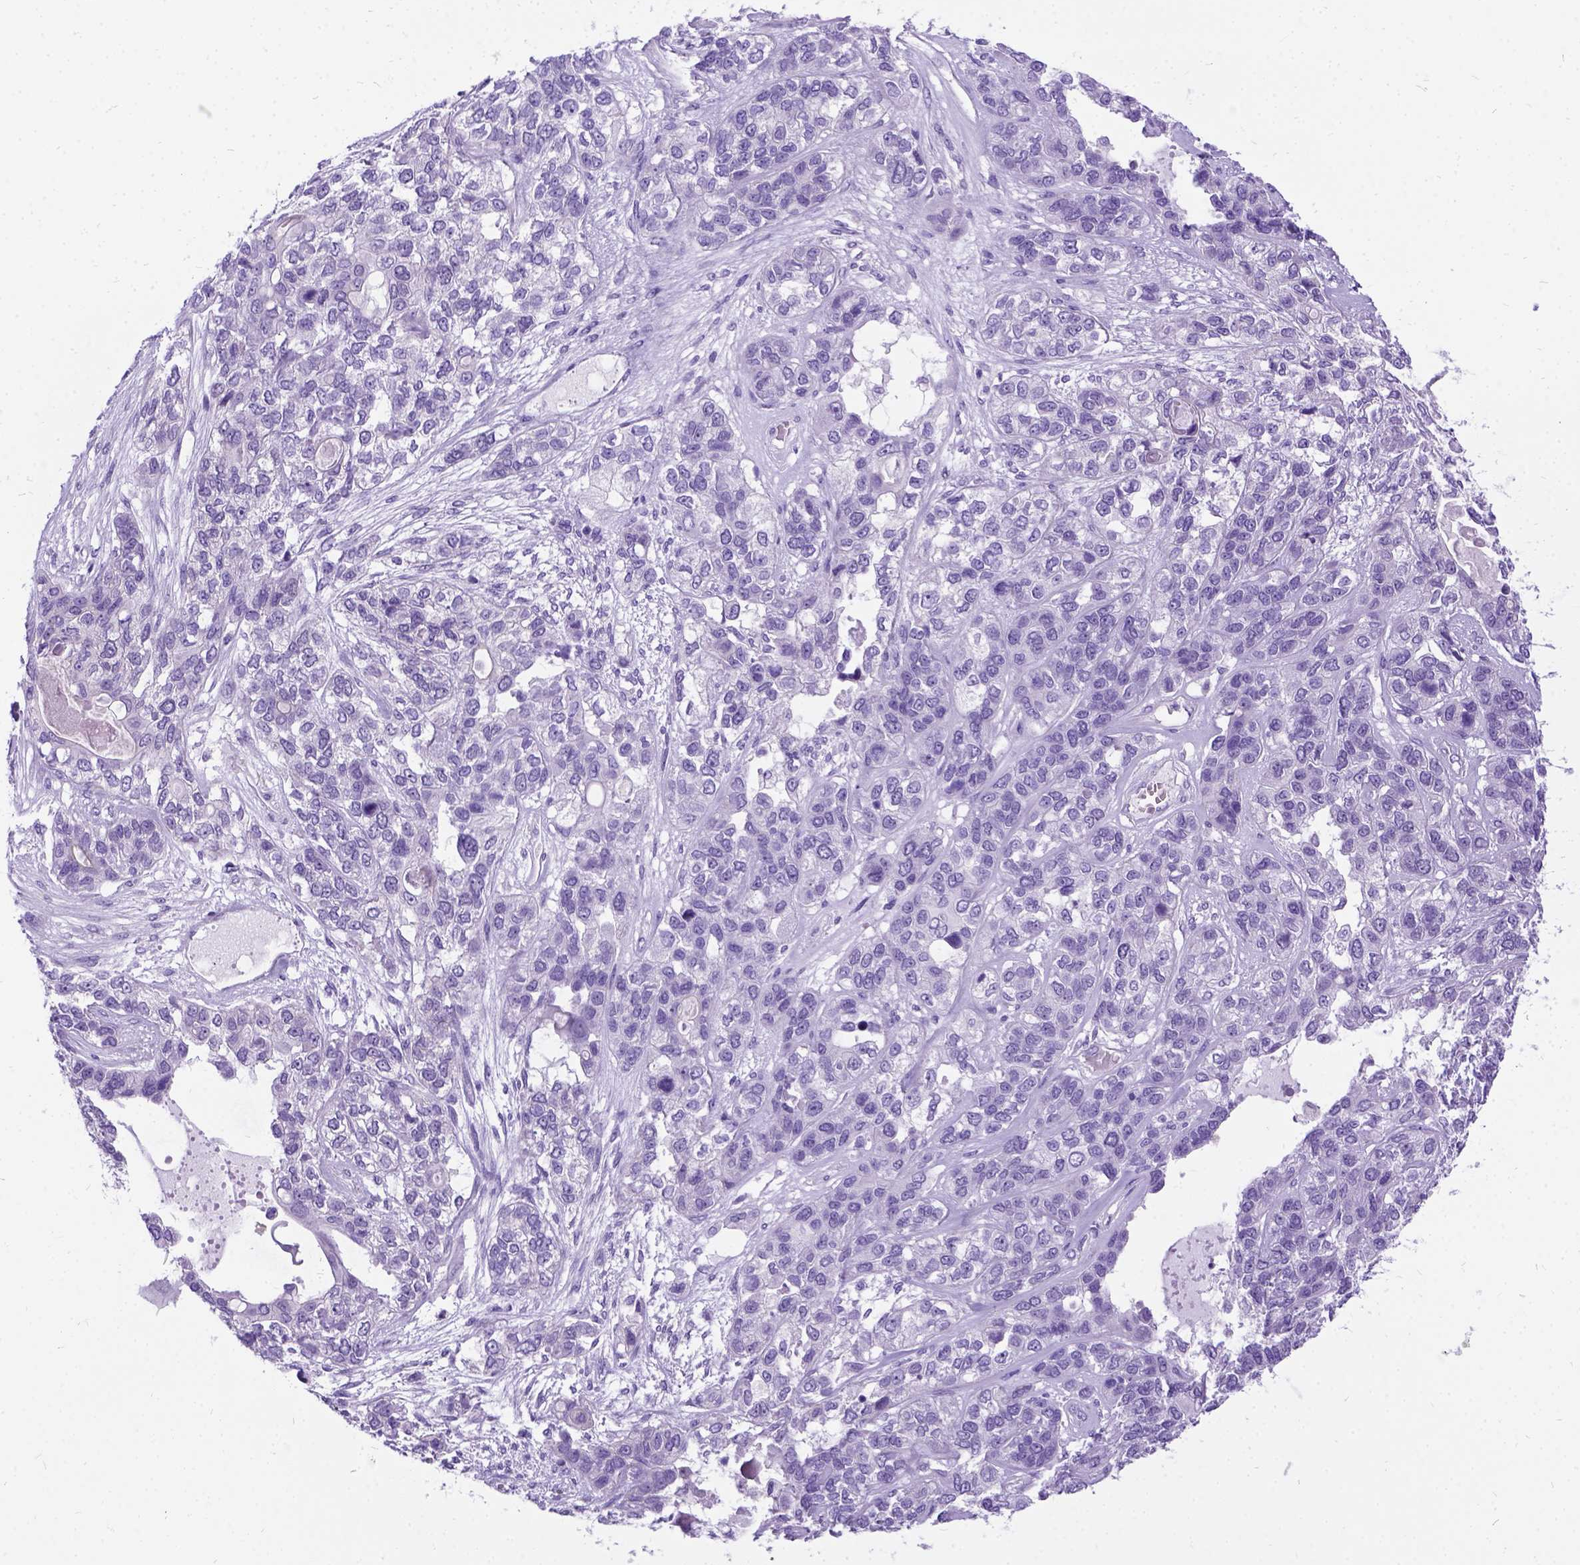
{"staining": {"intensity": "negative", "quantity": "none", "location": "none"}, "tissue": "lung cancer", "cell_type": "Tumor cells", "image_type": "cancer", "snomed": [{"axis": "morphology", "description": "Squamous cell carcinoma, NOS"}, {"axis": "topography", "description": "Lung"}], "caption": "Immunohistochemistry photomicrograph of neoplastic tissue: lung cancer stained with DAB (3,3'-diaminobenzidine) exhibits no significant protein expression in tumor cells.", "gene": "PRG2", "patient": {"sex": "female", "age": 70}}